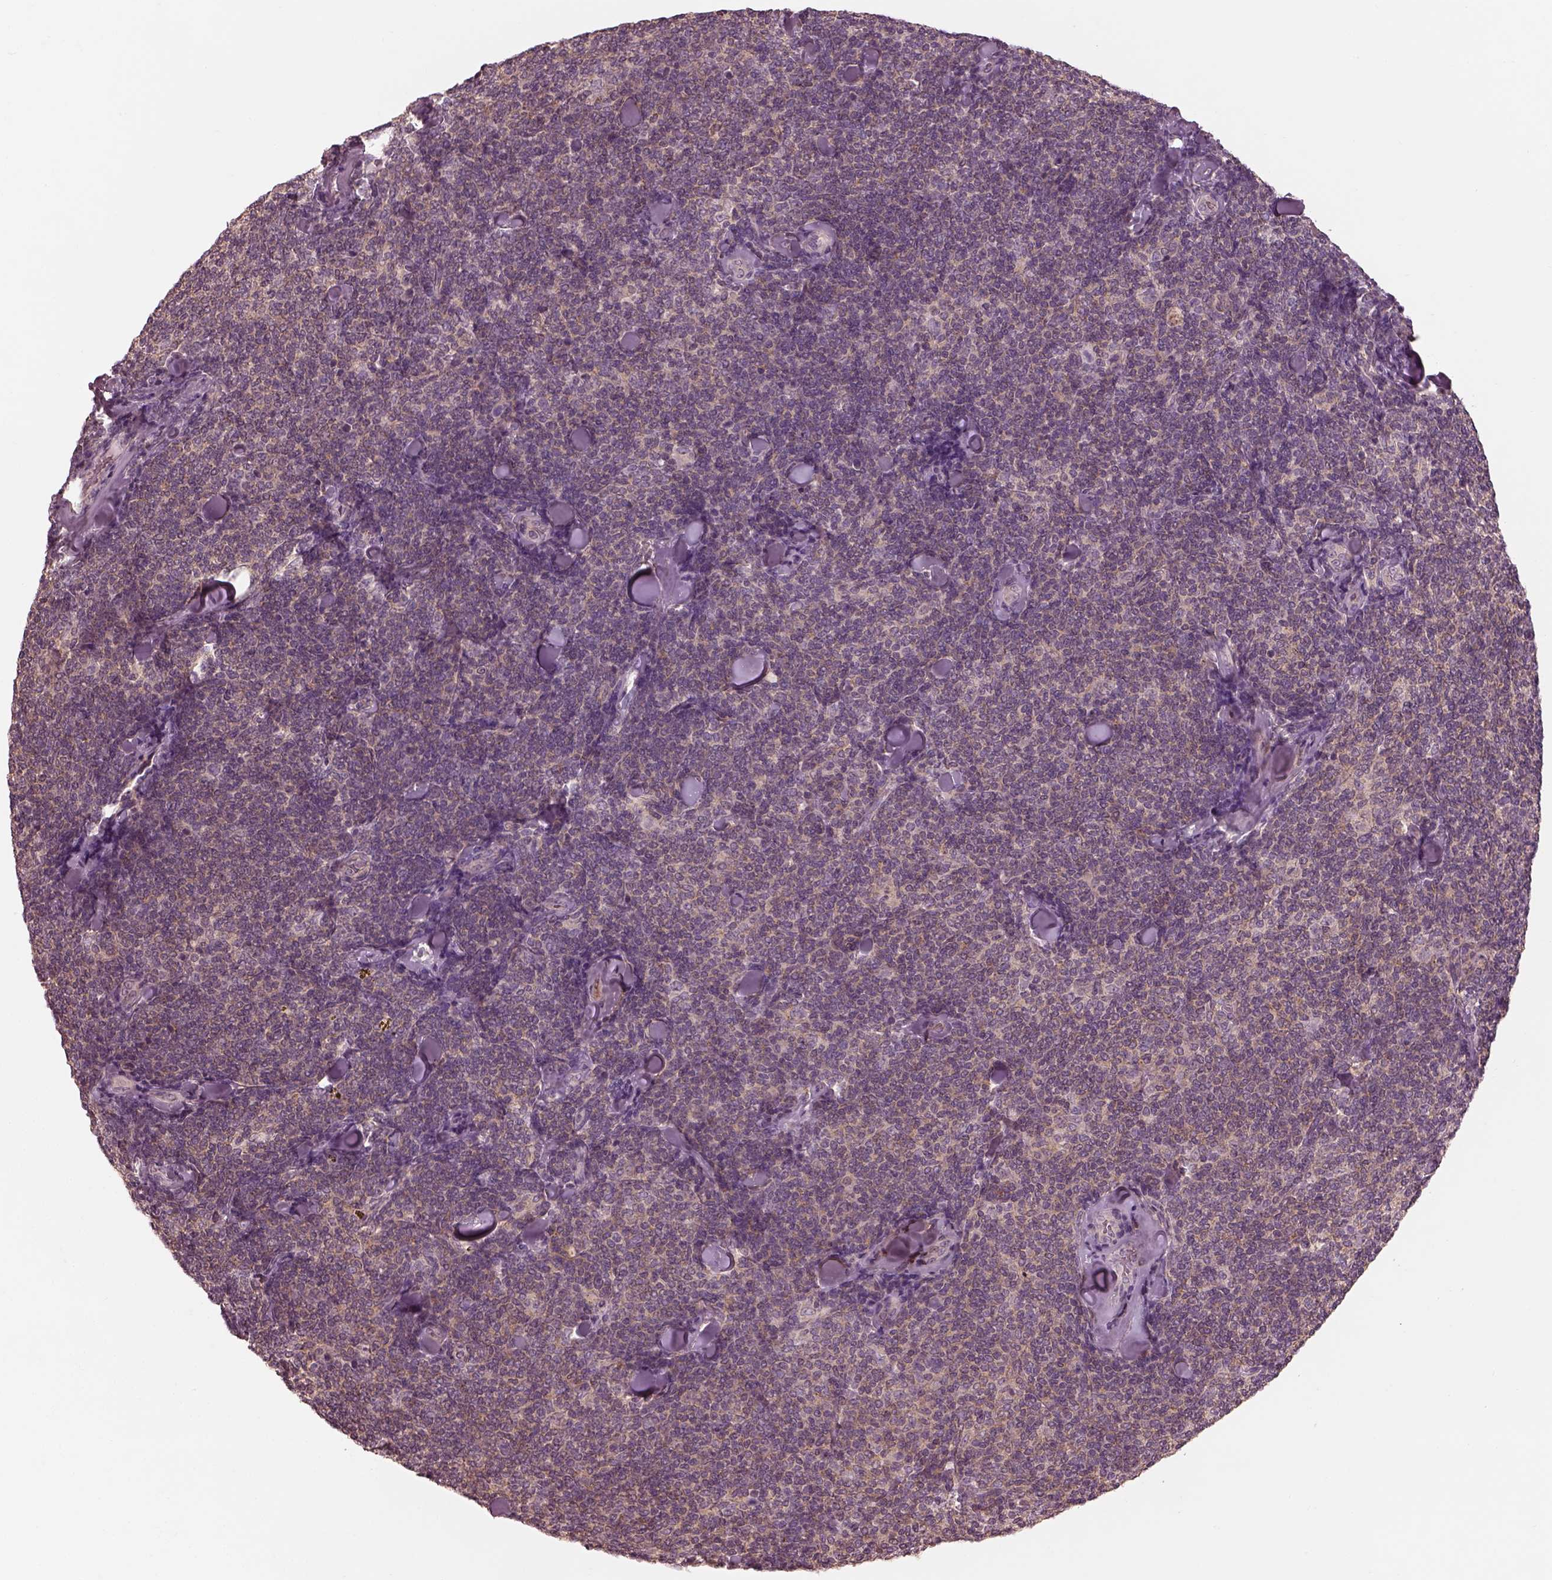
{"staining": {"intensity": "weak", "quantity": ">75%", "location": "cytoplasmic/membranous"}, "tissue": "lymphoma", "cell_type": "Tumor cells", "image_type": "cancer", "snomed": [{"axis": "morphology", "description": "Malignant lymphoma, non-Hodgkin's type, Low grade"}, {"axis": "topography", "description": "Lymph node"}], "caption": "High-power microscopy captured an immunohistochemistry histopathology image of lymphoma, revealing weak cytoplasmic/membranous positivity in about >75% of tumor cells. (IHC, brightfield microscopy, high magnification).", "gene": "PRKACG", "patient": {"sex": "female", "age": 56}}